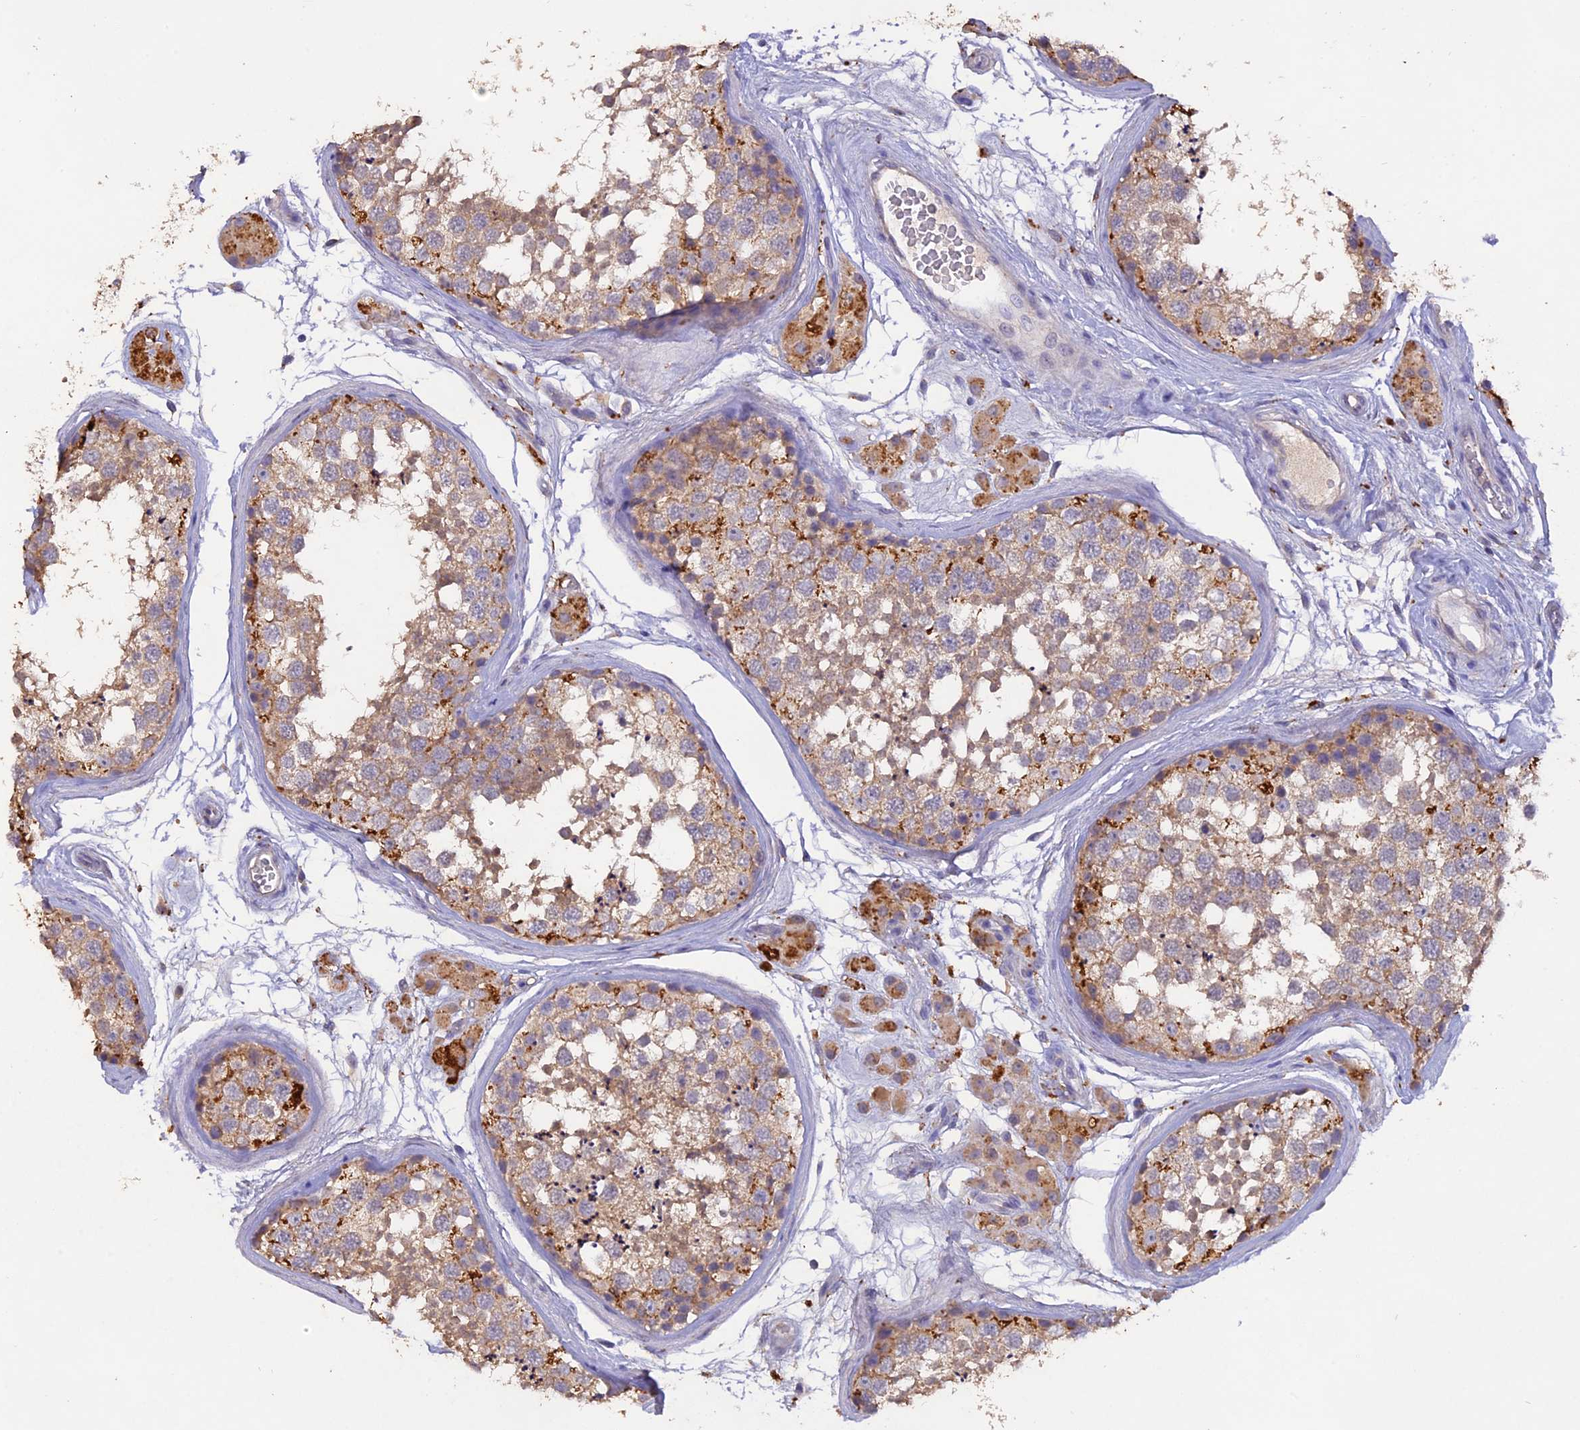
{"staining": {"intensity": "moderate", "quantity": "25%-75%", "location": "cytoplasmic/membranous"}, "tissue": "testis", "cell_type": "Cells in seminiferous ducts", "image_type": "normal", "snomed": [{"axis": "morphology", "description": "Normal tissue, NOS"}, {"axis": "topography", "description": "Testis"}], "caption": "The micrograph displays immunohistochemical staining of normal testis. There is moderate cytoplasmic/membranous positivity is present in about 25%-75% of cells in seminiferous ducts. (DAB (3,3'-diaminobenzidine) IHC with brightfield microscopy, high magnification).", "gene": "SLC26A4", "patient": {"sex": "male", "age": 56}}